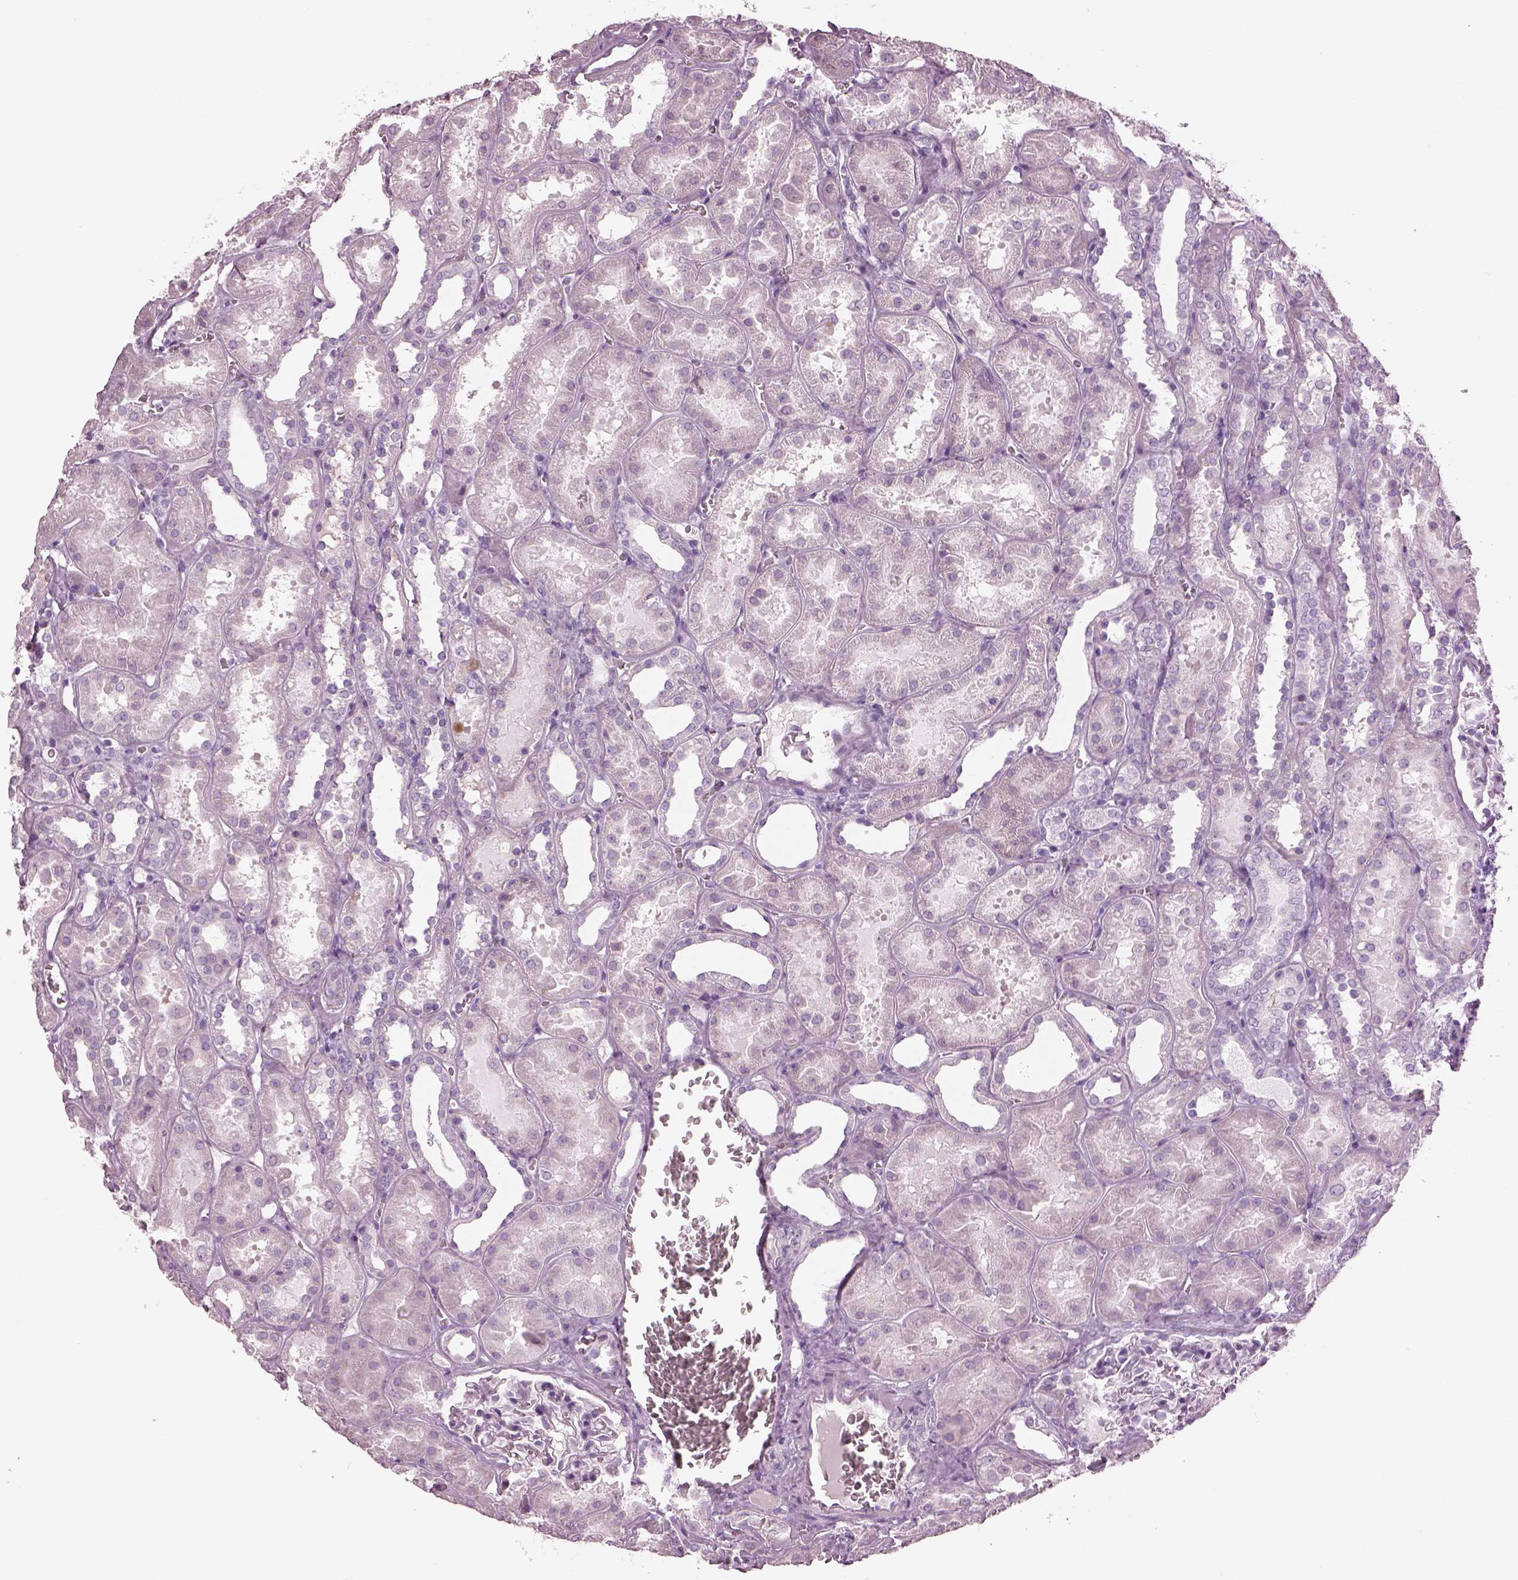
{"staining": {"intensity": "negative", "quantity": "none", "location": "none"}, "tissue": "kidney", "cell_type": "Cells in glomeruli", "image_type": "normal", "snomed": [{"axis": "morphology", "description": "Normal tissue, NOS"}, {"axis": "topography", "description": "Kidney"}], "caption": "DAB immunohistochemical staining of normal kidney exhibits no significant positivity in cells in glomeruli. Nuclei are stained in blue.", "gene": "HYDIN", "patient": {"sex": "female", "age": 41}}